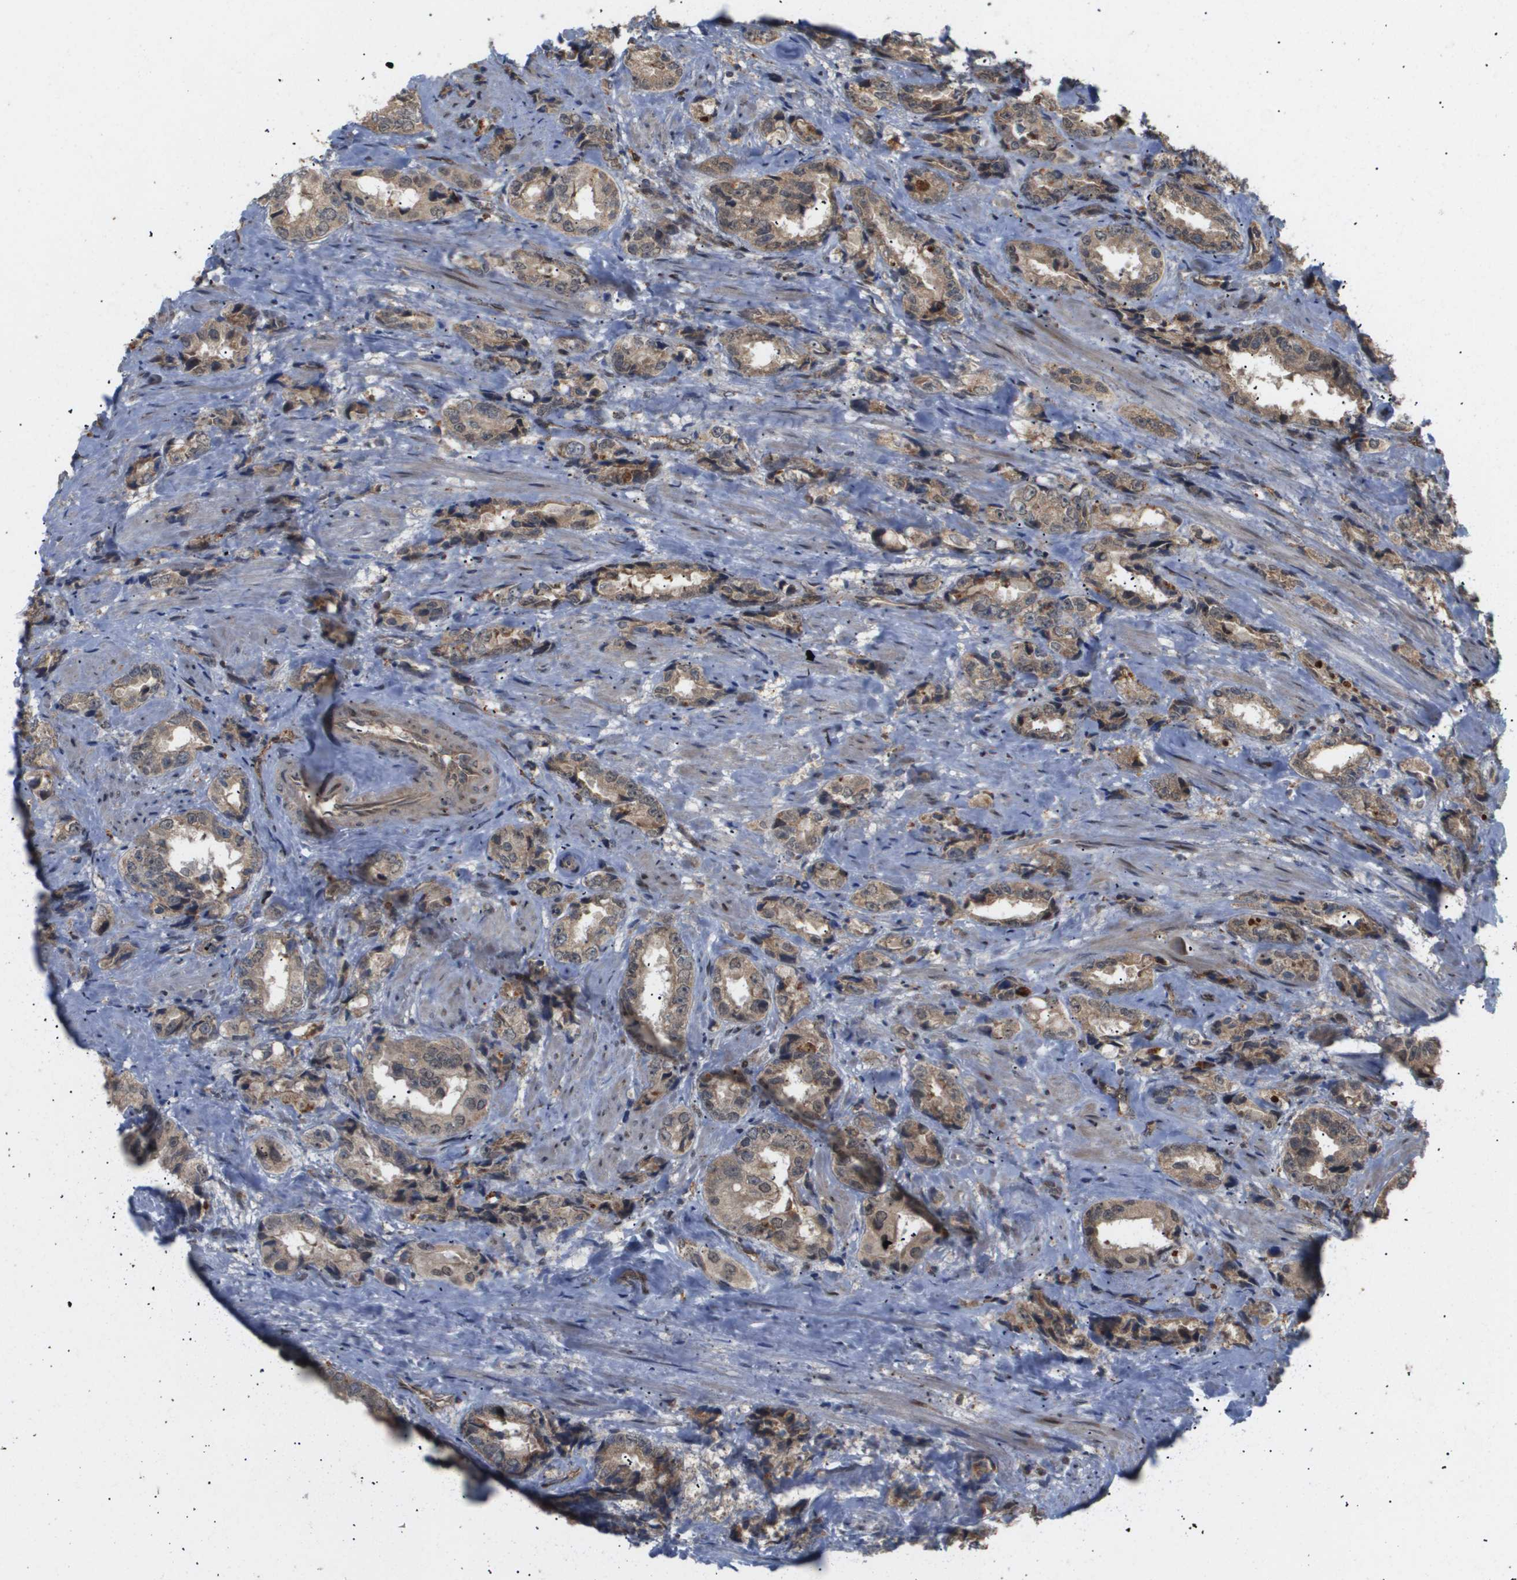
{"staining": {"intensity": "weak", "quantity": ">75%", "location": "cytoplasmic/membranous"}, "tissue": "prostate cancer", "cell_type": "Tumor cells", "image_type": "cancer", "snomed": [{"axis": "morphology", "description": "Adenocarcinoma, High grade"}, {"axis": "topography", "description": "Prostate"}], "caption": "Protein staining of prostate adenocarcinoma (high-grade) tissue demonstrates weak cytoplasmic/membranous positivity in approximately >75% of tumor cells. (DAB (3,3'-diaminobenzidine) = brown stain, brightfield microscopy at high magnification).", "gene": "PDGFB", "patient": {"sex": "male", "age": 61}}